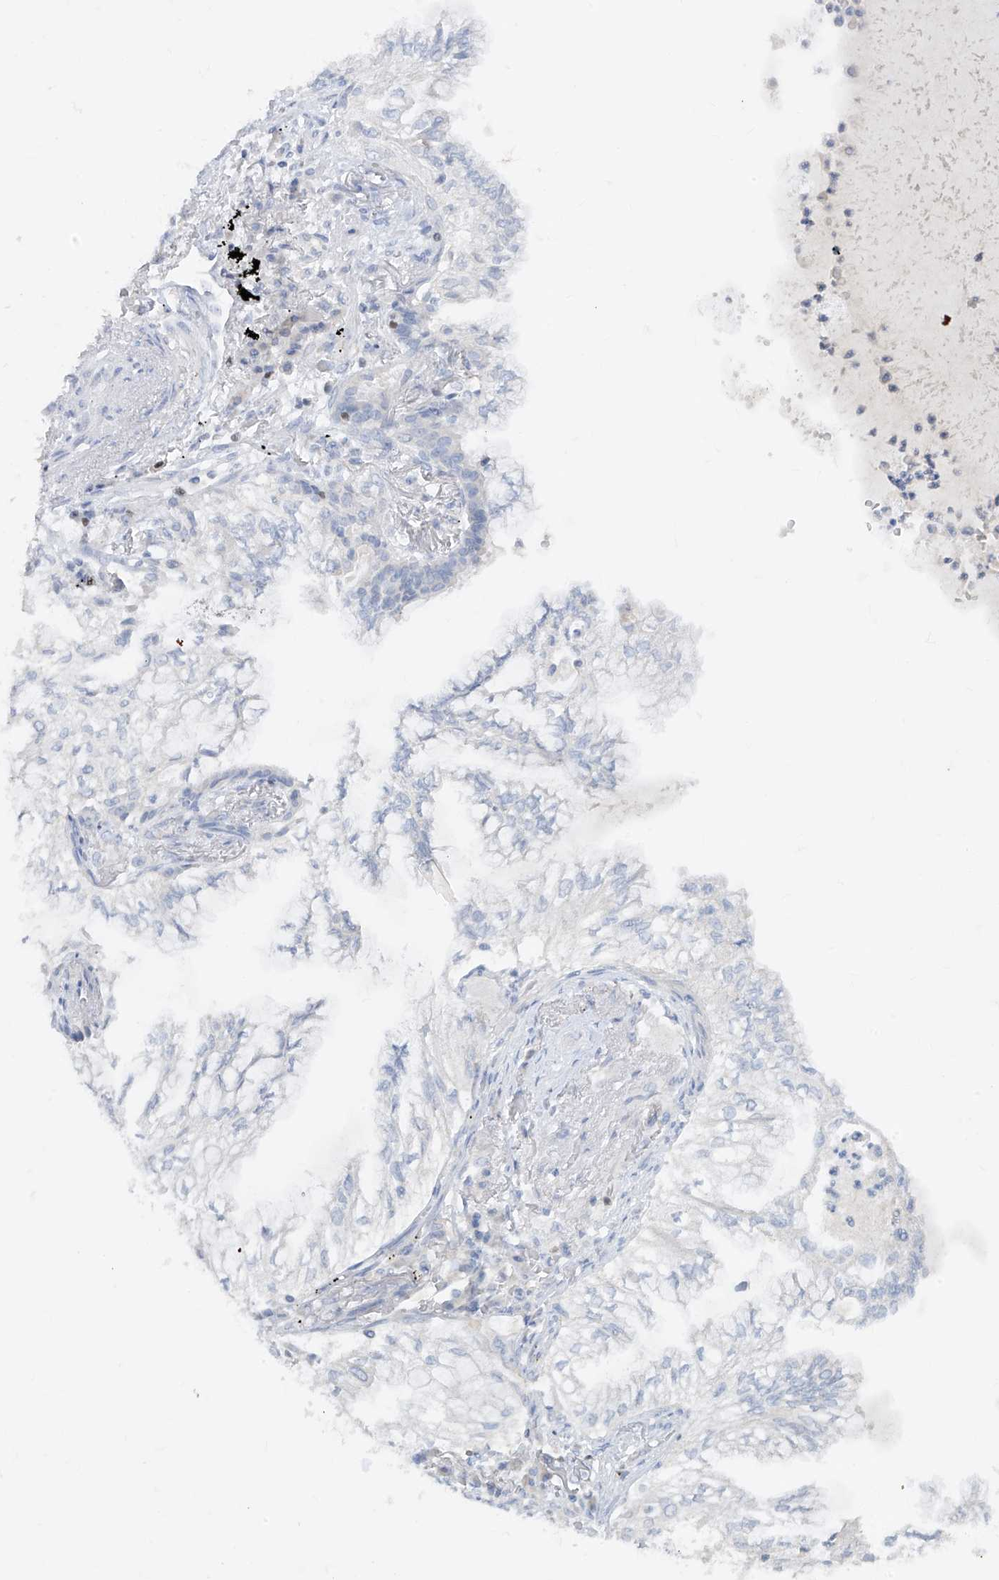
{"staining": {"intensity": "negative", "quantity": "none", "location": "none"}, "tissue": "lung cancer", "cell_type": "Tumor cells", "image_type": "cancer", "snomed": [{"axis": "morphology", "description": "Adenocarcinoma, NOS"}, {"axis": "topography", "description": "Lung"}], "caption": "Image shows no significant protein staining in tumor cells of lung cancer.", "gene": "TBX21", "patient": {"sex": "female", "age": 70}}